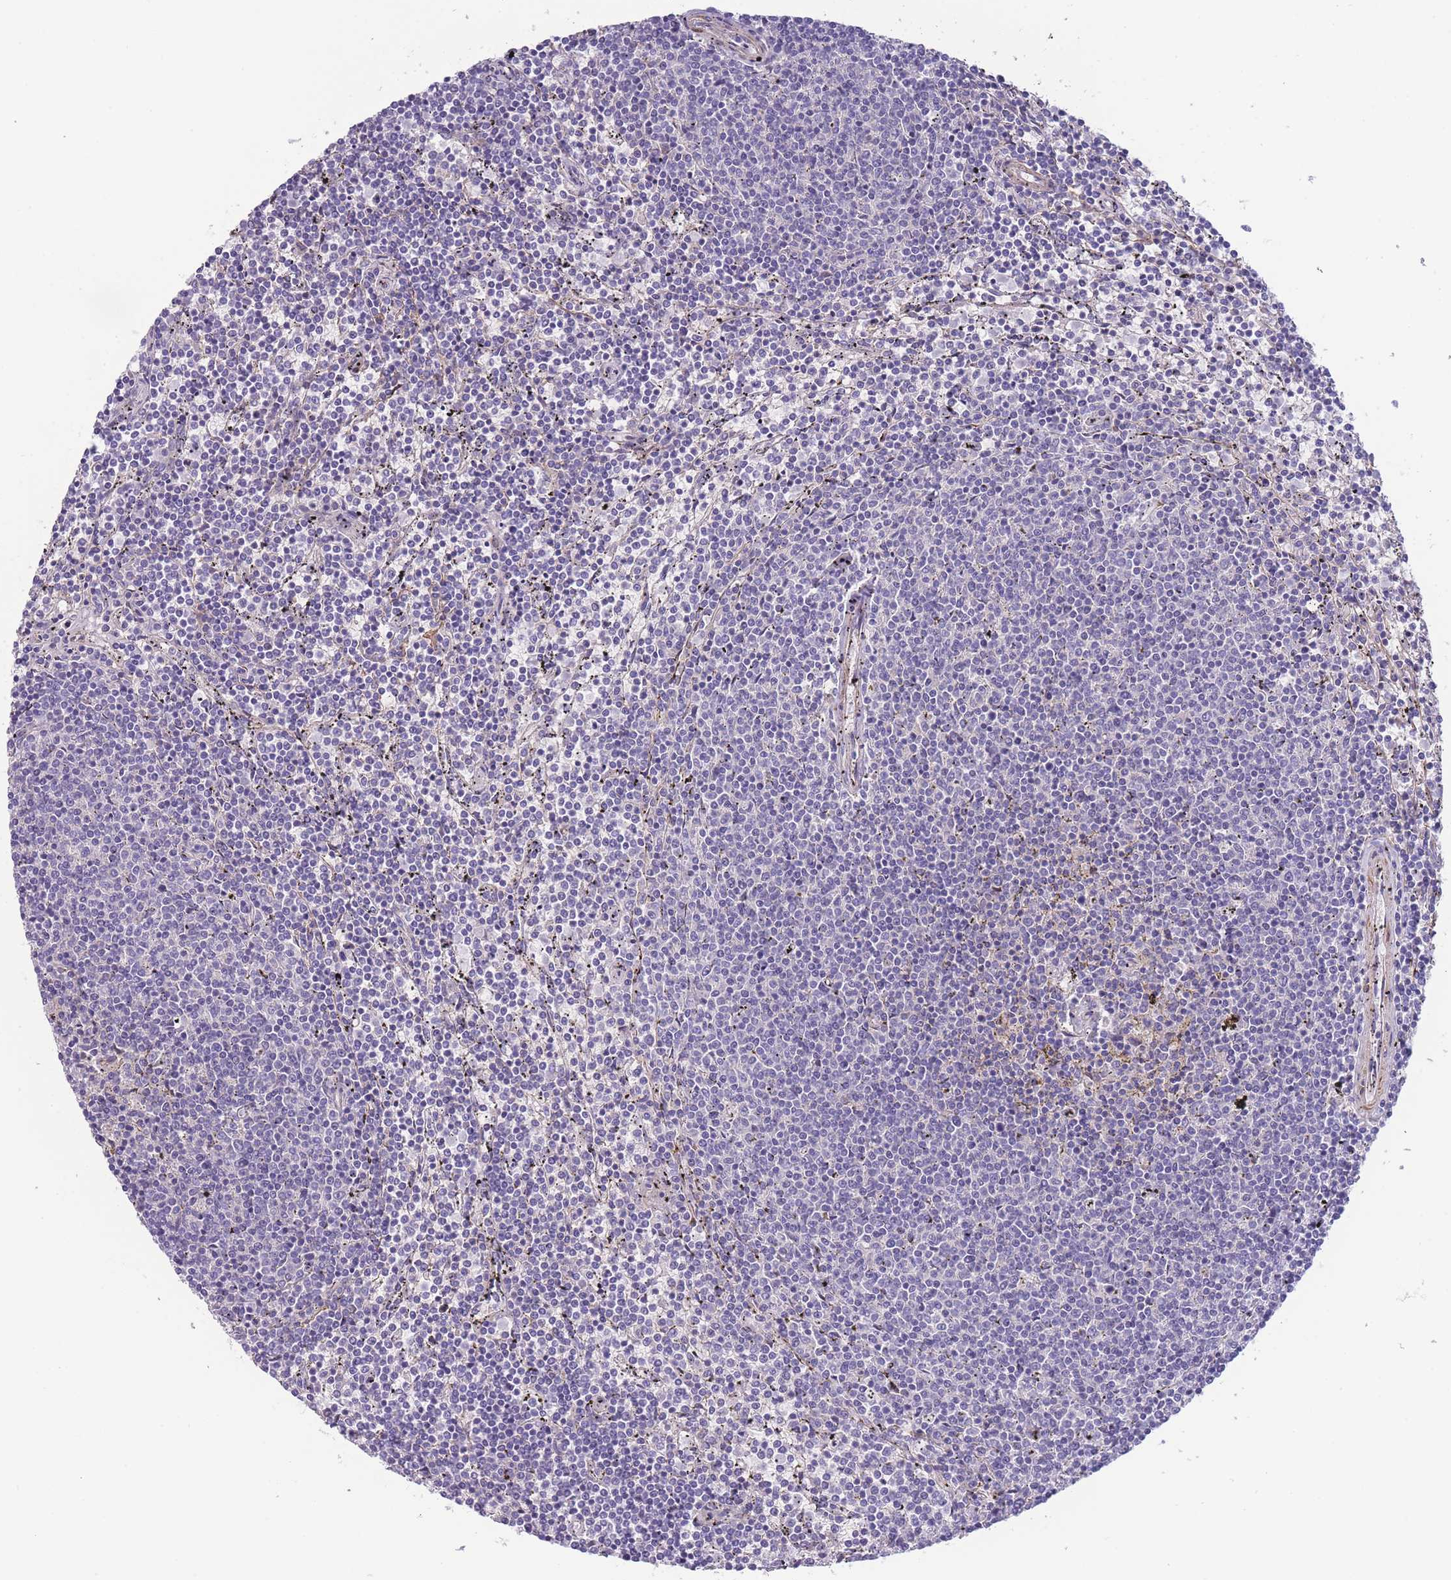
{"staining": {"intensity": "negative", "quantity": "none", "location": "none"}, "tissue": "lymphoma", "cell_type": "Tumor cells", "image_type": "cancer", "snomed": [{"axis": "morphology", "description": "Malignant lymphoma, non-Hodgkin's type, Low grade"}, {"axis": "topography", "description": "Spleen"}], "caption": "Immunohistochemical staining of low-grade malignant lymphoma, non-Hodgkin's type shows no significant positivity in tumor cells. The staining is performed using DAB (3,3'-diaminobenzidine) brown chromogen with nuclei counter-stained in using hematoxylin.", "gene": "FAM124A", "patient": {"sex": "female", "age": 50}}